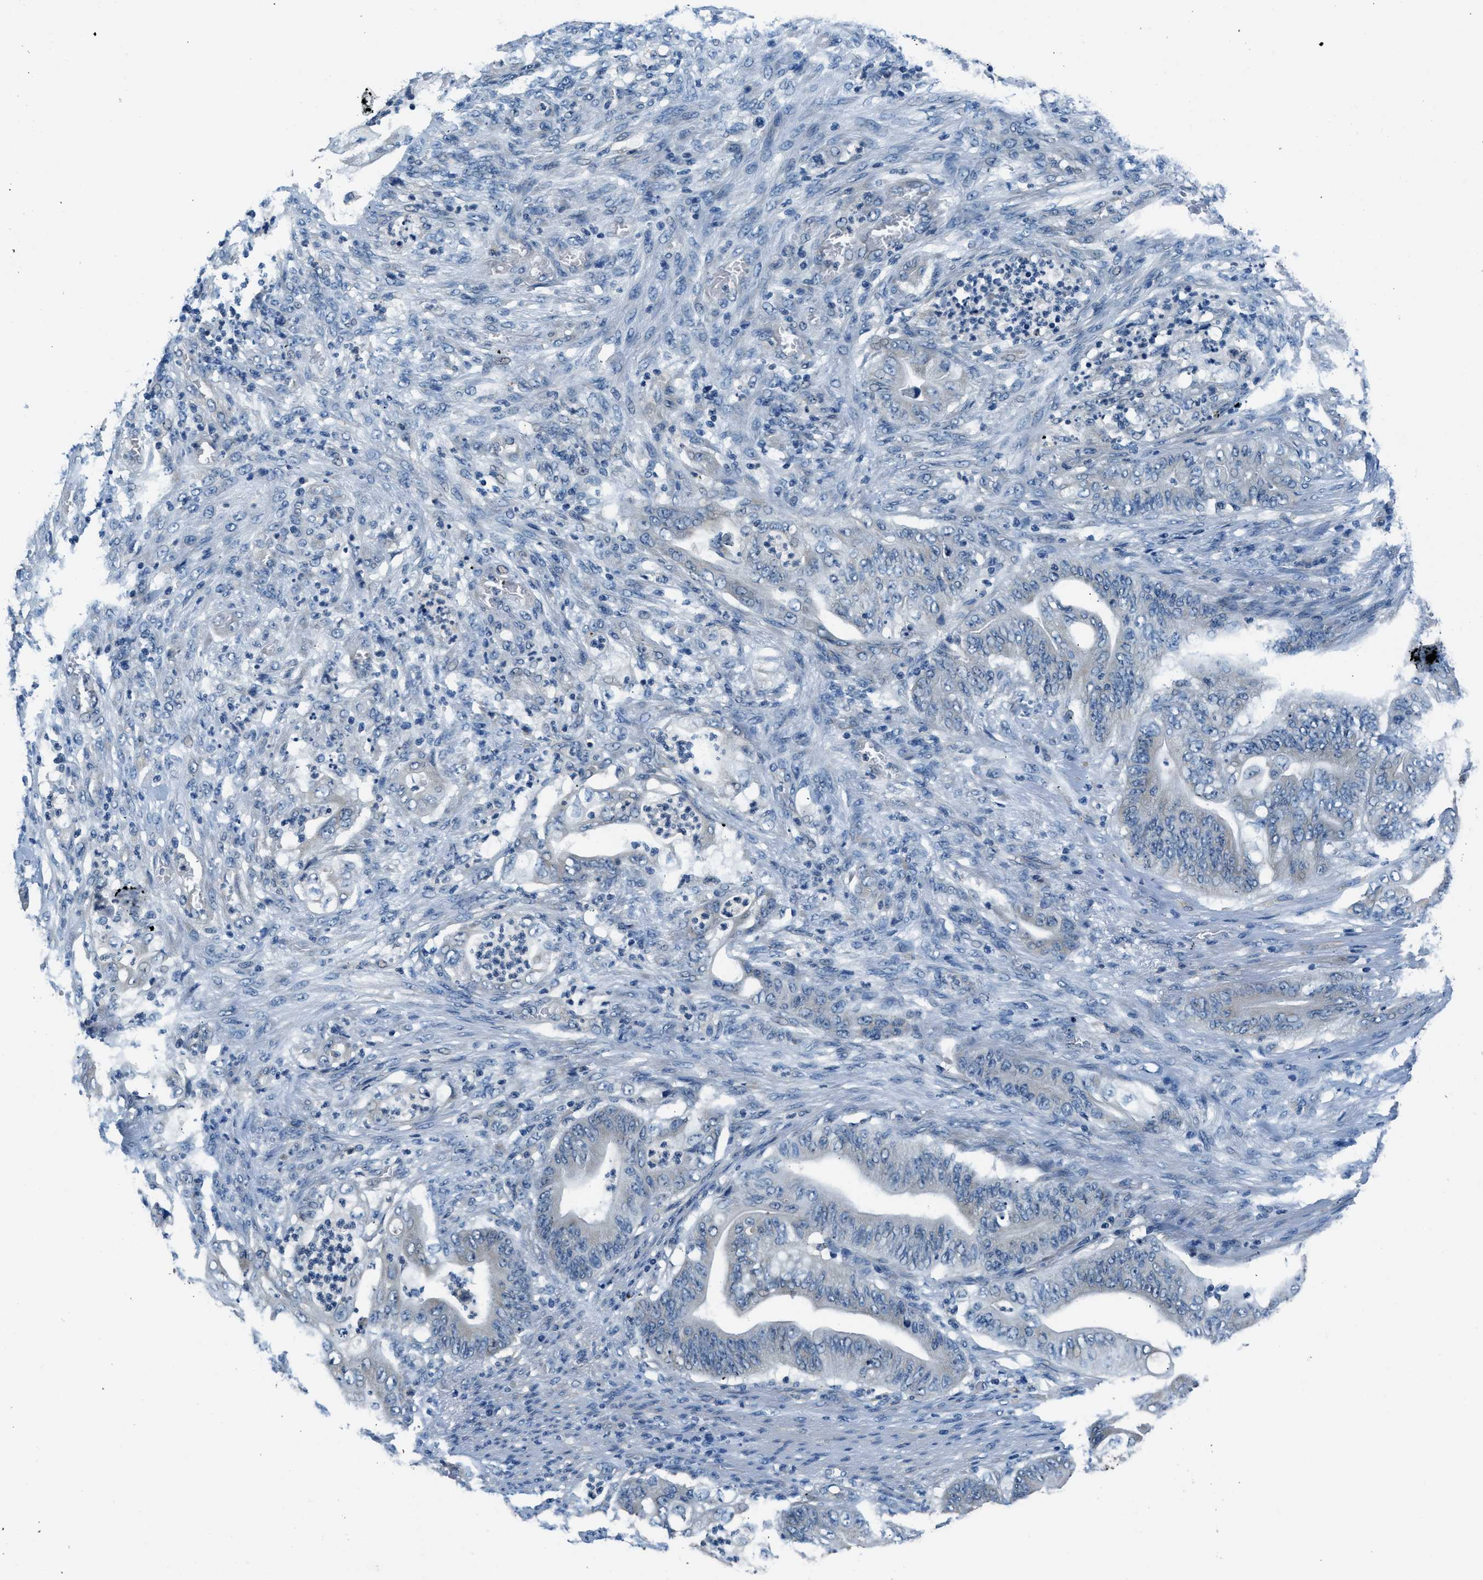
{"staining": {"intensity": "negative", "quantity": "none", "location": "none"}, "tissue": "stomach cancer", "cell_type": "Tumor cells", "image_type": "cancer", "snomed": [{"axis": "morphology", "description": "Adenocarcinoma, NOS"}, {"axis": "topography", "description": "Stomach"}], "caption": "The photomicrograph shows no staining of tumor cells in stomach cancer.", "gene": "NME8", "patient": {"sex": "female", "age": 73}}